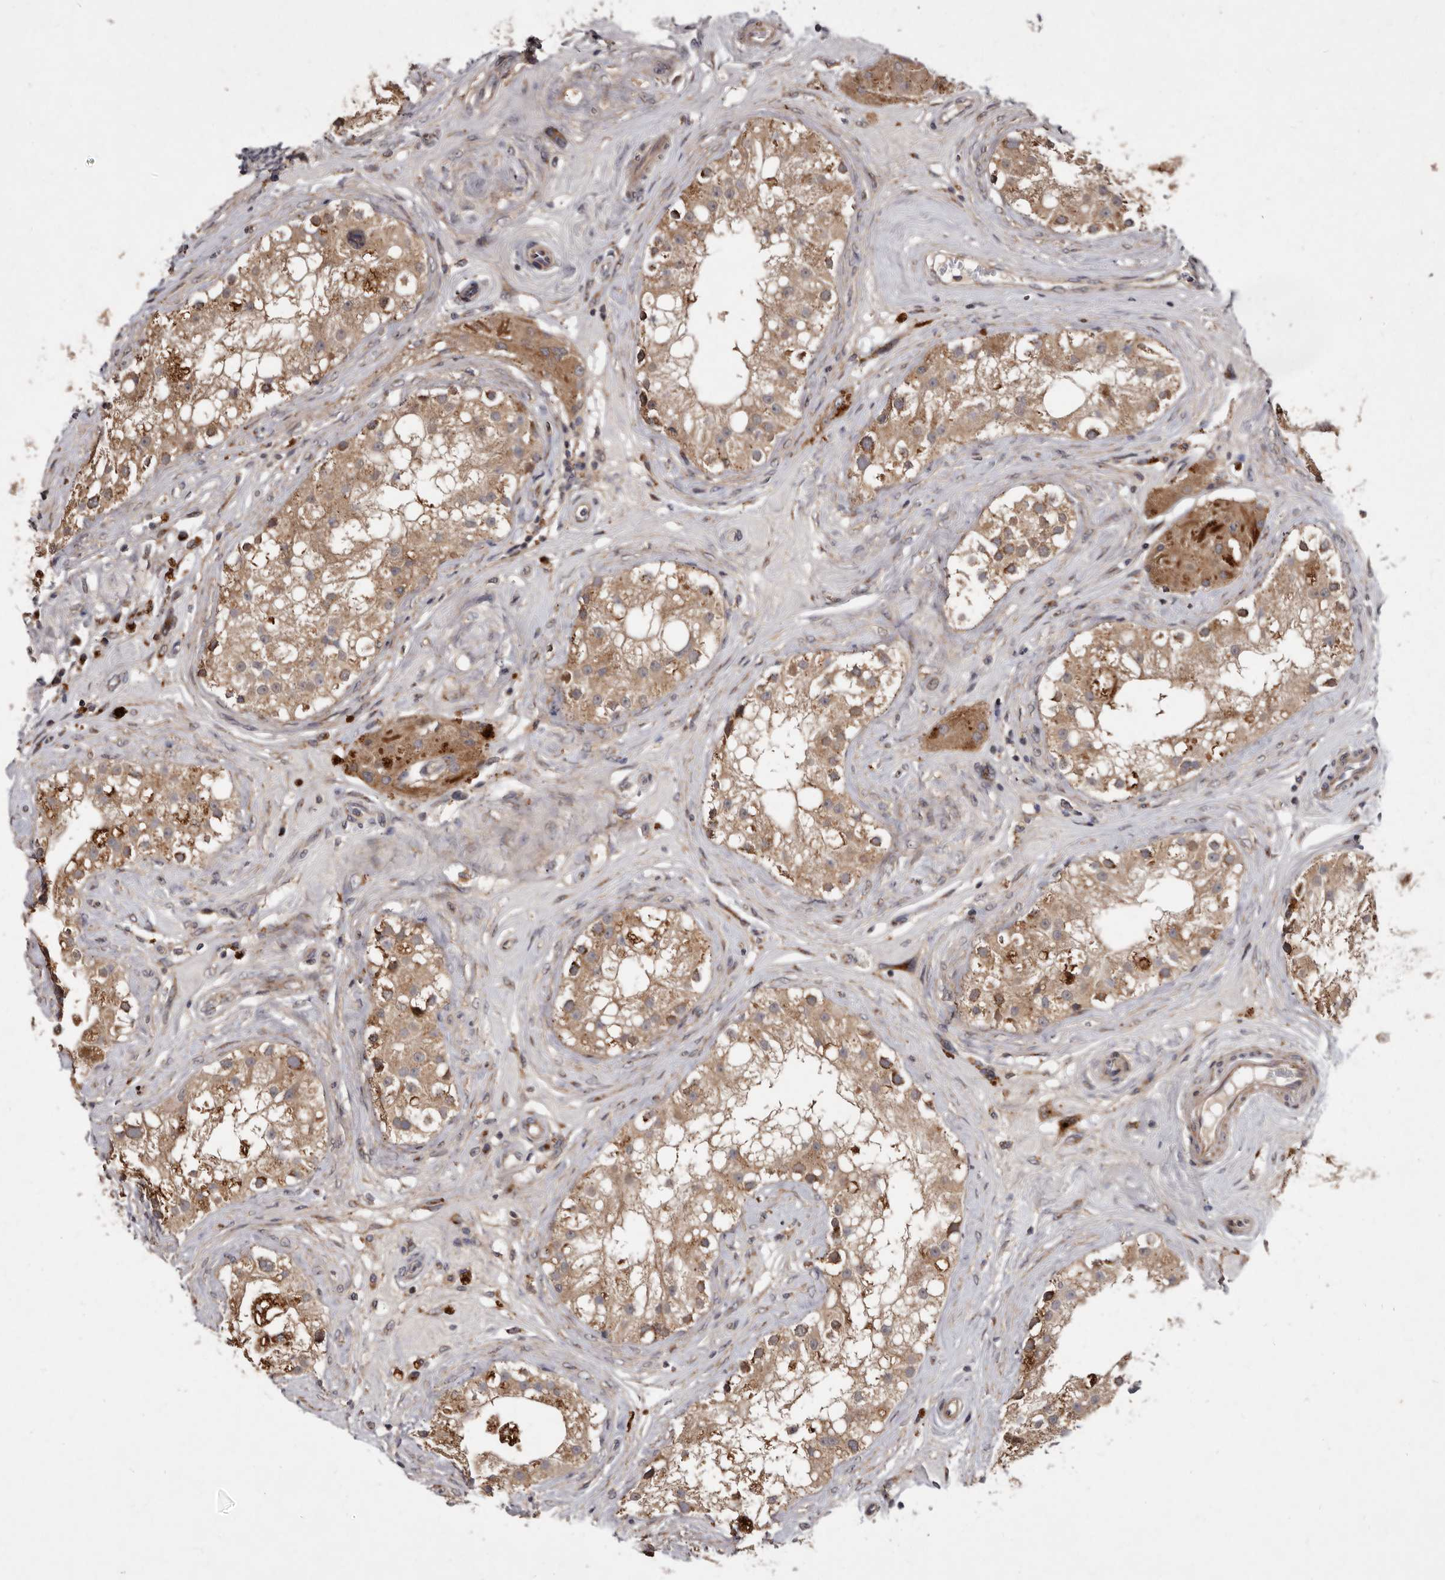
{"staining": {"intensity": "moderate", "quantity": ">75%", "location": "cytoplasmic/membranous"}, "tissue": "testis", "cell_type": "Cells in seminiferous ducts", "image_type": "normal", "snomed": [{"axis": "morphology", "description": "Normal tissue, NOS"}, {"axis": "topography", "description": "Testis"}], "caption": "Testis stained with DAB (3,3'-diaminobenzidine) immunohistochemistry (IHC) demonstrates medium levels of moderate cytoplasmic/membranous positivity in approximately >75% of cells in seminiferous ducts. (Stains: DAB in brown, nuclei in blue, Microscopy: brightfield microscopy at high magnification).", "gene": "FLAD1", "patient": {"sex": "male", "age": 84}}